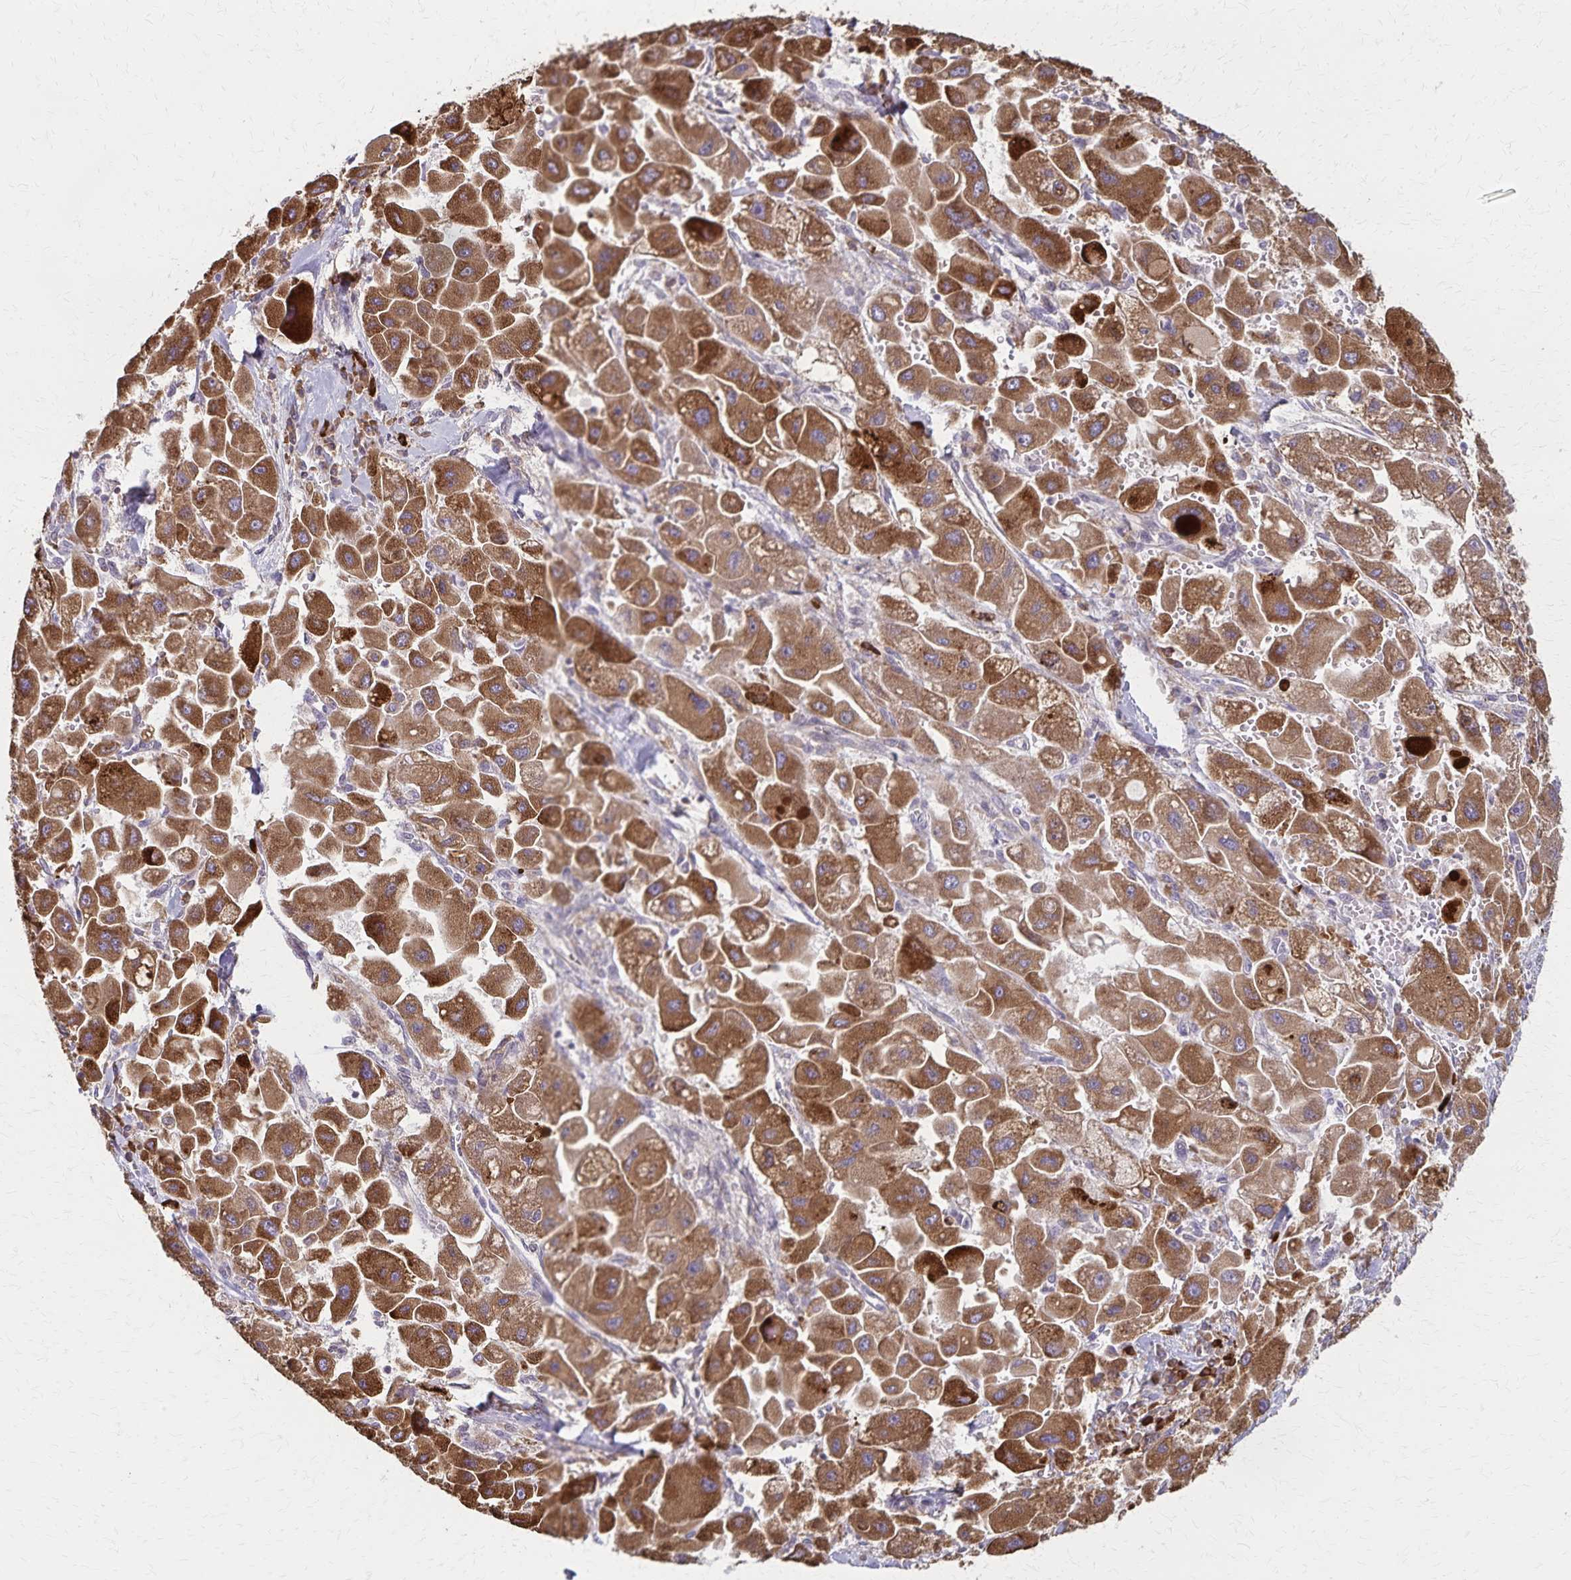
{"staining": {"intensity": "strong", "quantity": ">75%", "location": "cytoplasmic/membranous"}, "tissue": "liver cancer", "cell_type": "Tumor cells", "image_type": "cancer", "snomed": [{"axis": "morphology", "description": "Carcinoma, Hepatocellular, NOS"}, {"axis": "topography", "description": "Liver"}], "caption": "Immunohistochemical staining of liver cancer reveals high levels of strong cytoplasmic/membranous positivity in approximately >75% of tumor cells. (Brightfield microscopy of DAB IHC at high magnification).", "gene": "RNF10", "patient": {"sex": "male", "age": 24}}